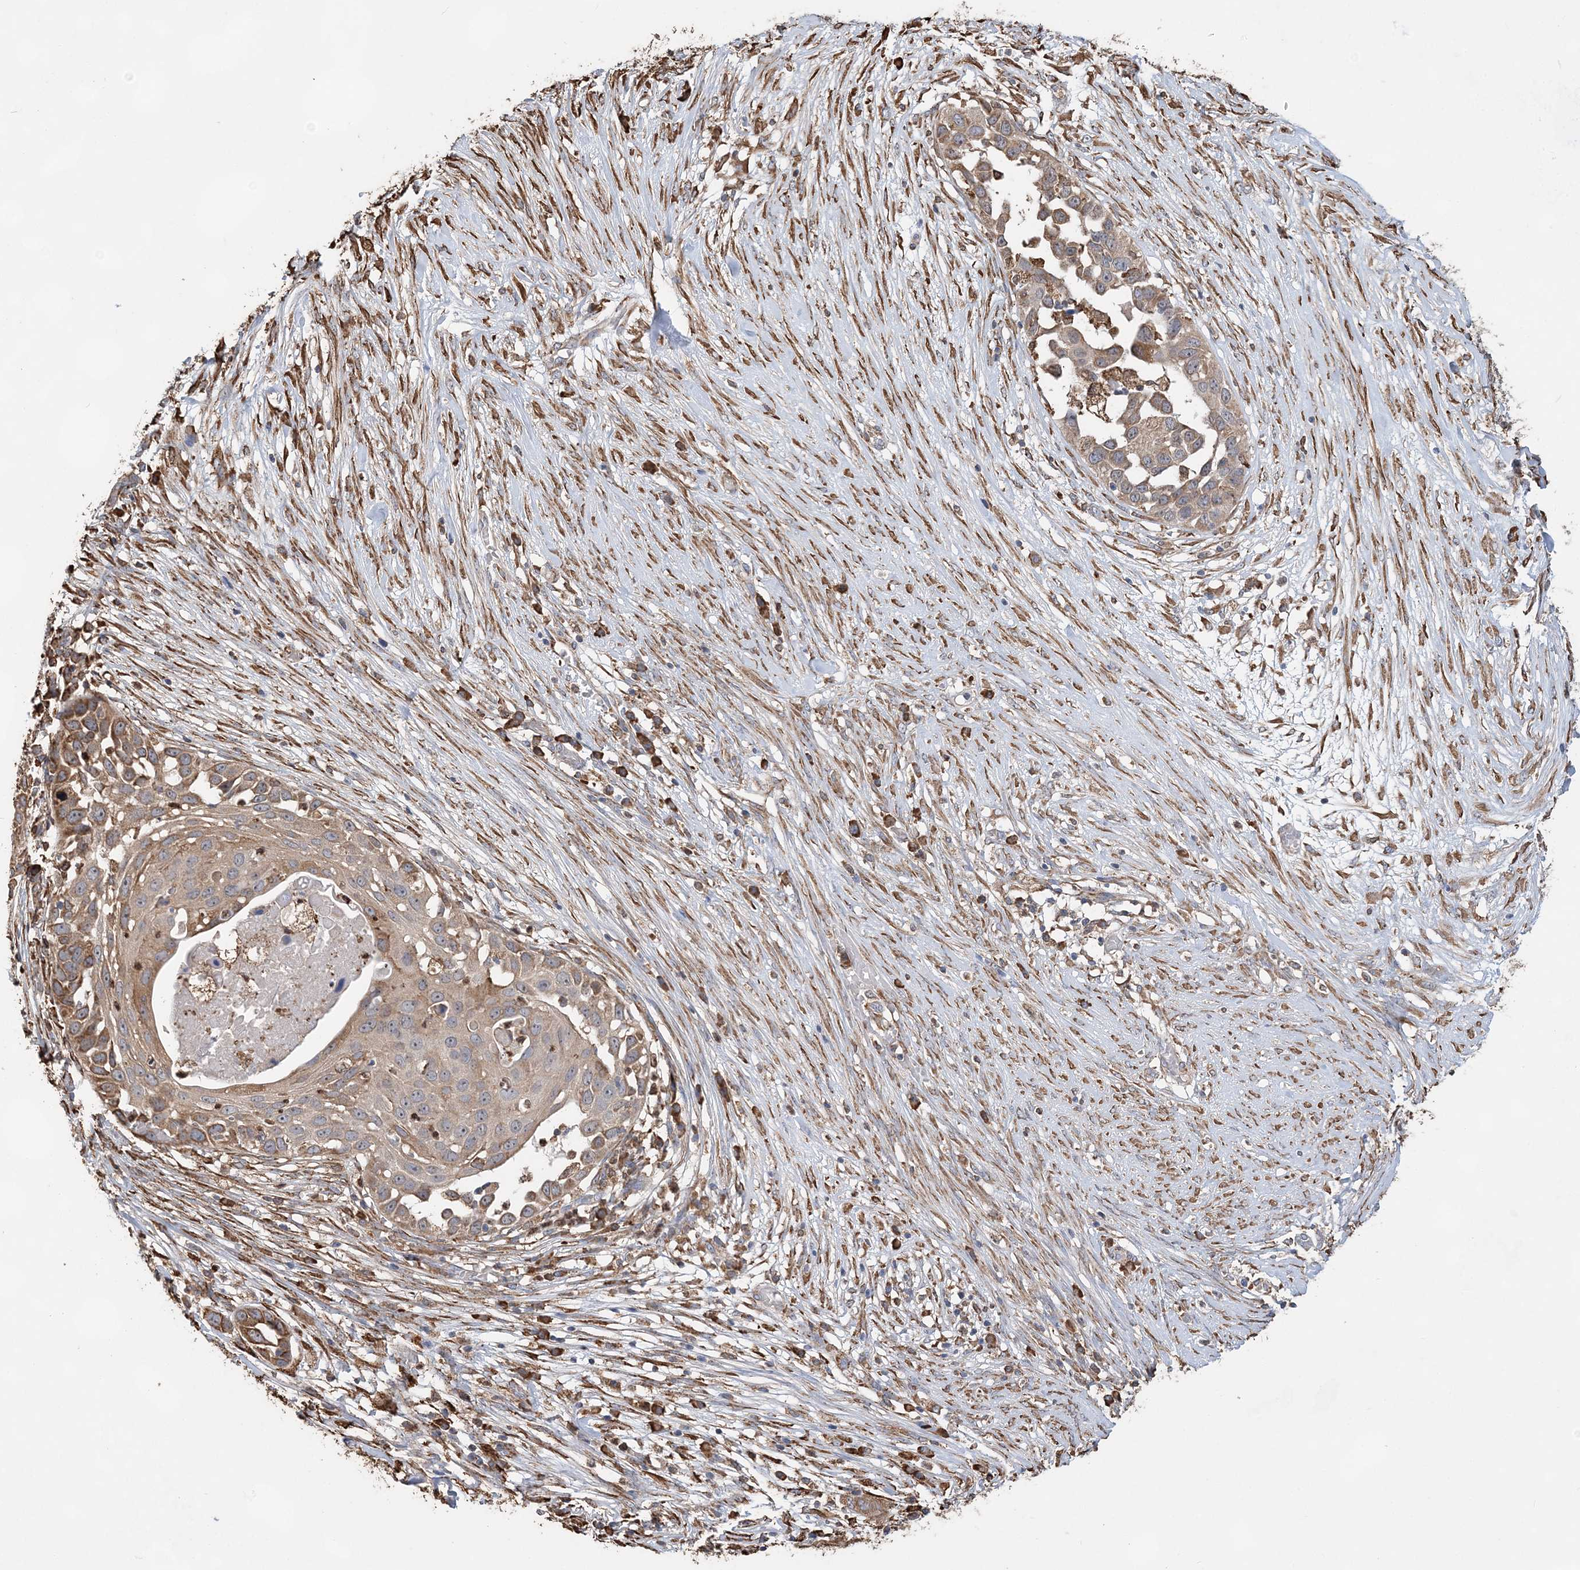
{"staining": {"intensity": "moderate", "quantity": "25%-75%", "location": "cytoplasmic/membranous"}, "tissue": "skin cancer", "cell_type": "Tumor cells", "image_type": "cancer", "snomed": [{"axis": "morphology", "description": "Squamous cell carcinoma, NOS"}, {"axis": "topography", "description": "Skin"}], "caption": "IHC (DAB) staining of skin cancer (squamous cell carcinoma) displays moderate cytoplasmic/membranous protein positivity in approximately 25%-75% of tumor cells.", "gene": "WDR12", "patient": {"sex": "female", "age": 44}}